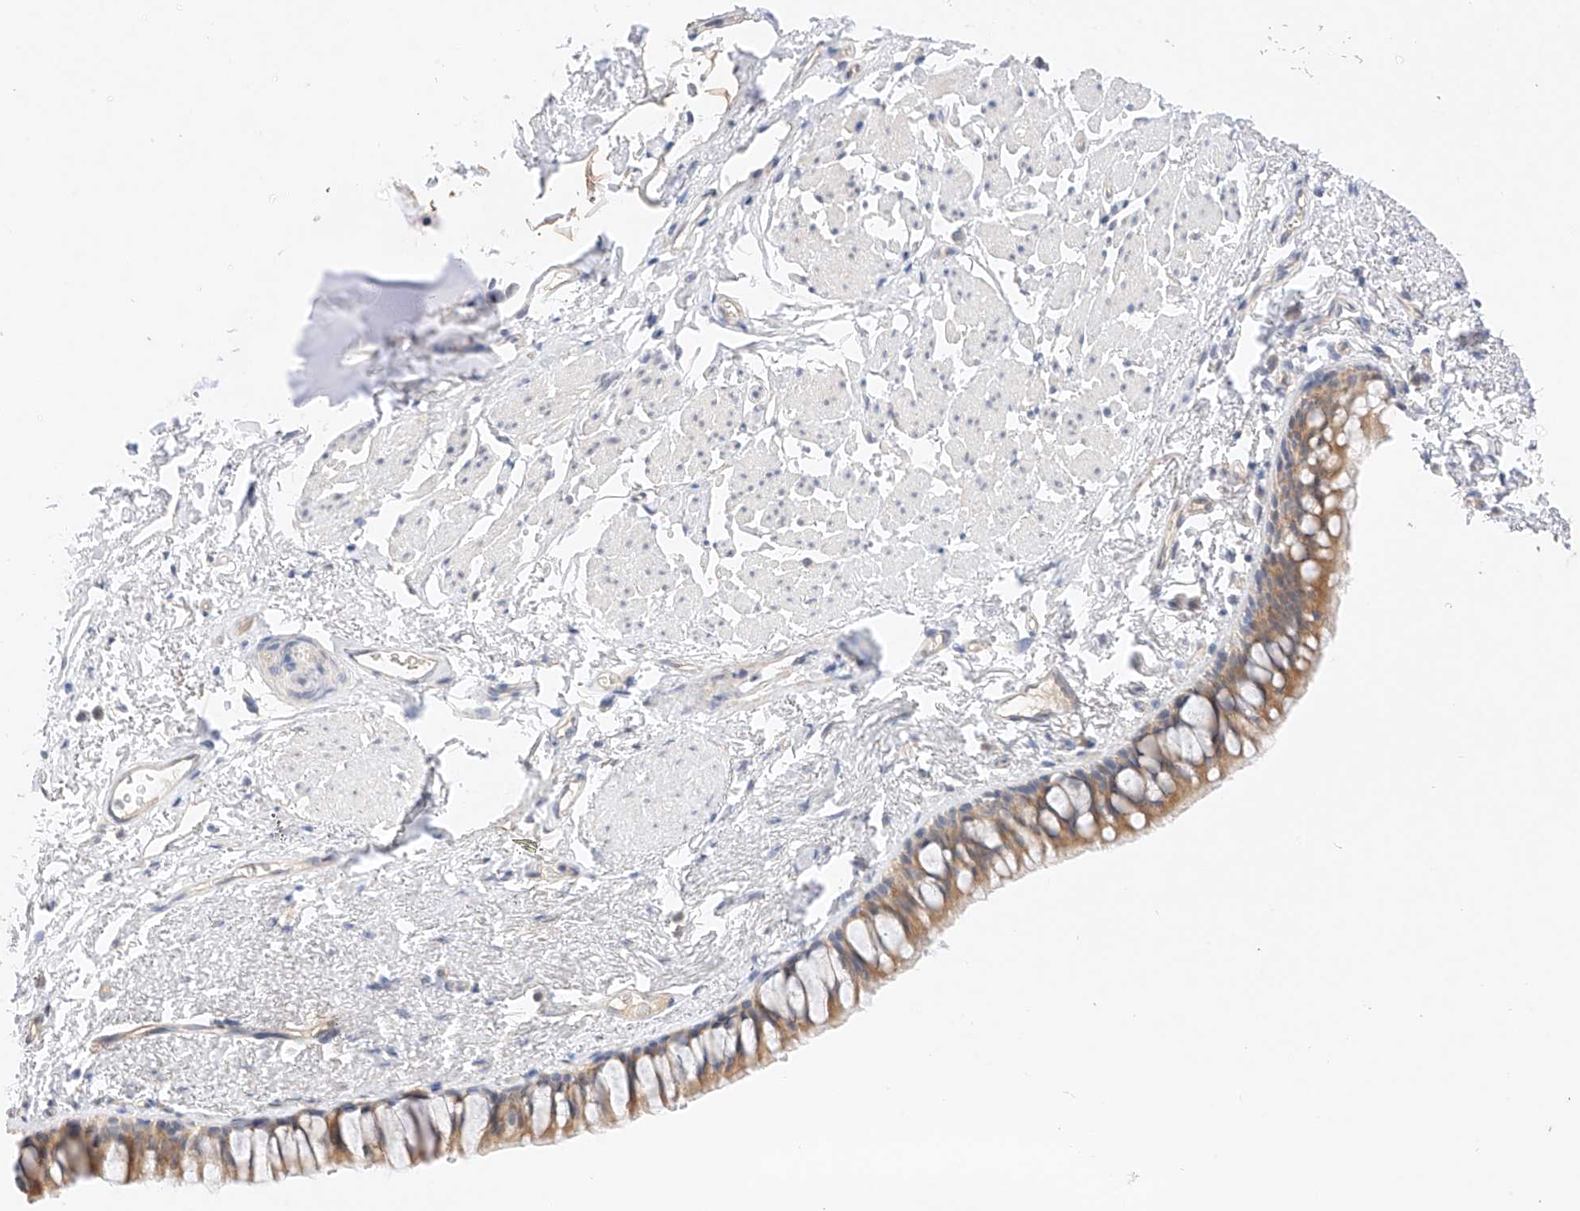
{"staining": {"intensity": "moderate", "quantity": ">75%", "location": "cytoplasmic/membranous"}, "tissue": "bronchus", "cell_type": "Respiratory epithelial cells", "image_type": "normal", "snomed": [{"axis": "morphology", "description": "Normal tissue, NOS"}, {"axis": "topography", "description": "Cartilage tissue"}, {"axis": "topography", "description": "Bronchus"}], "caption": "Protein staining of normal bronchus exhibits moderate cytoplasmic/membranous staining in about >75% of respiratory epithelial cells.", "gene": "IL22RA2", "patient": {"sex": "female", "age": 73}}